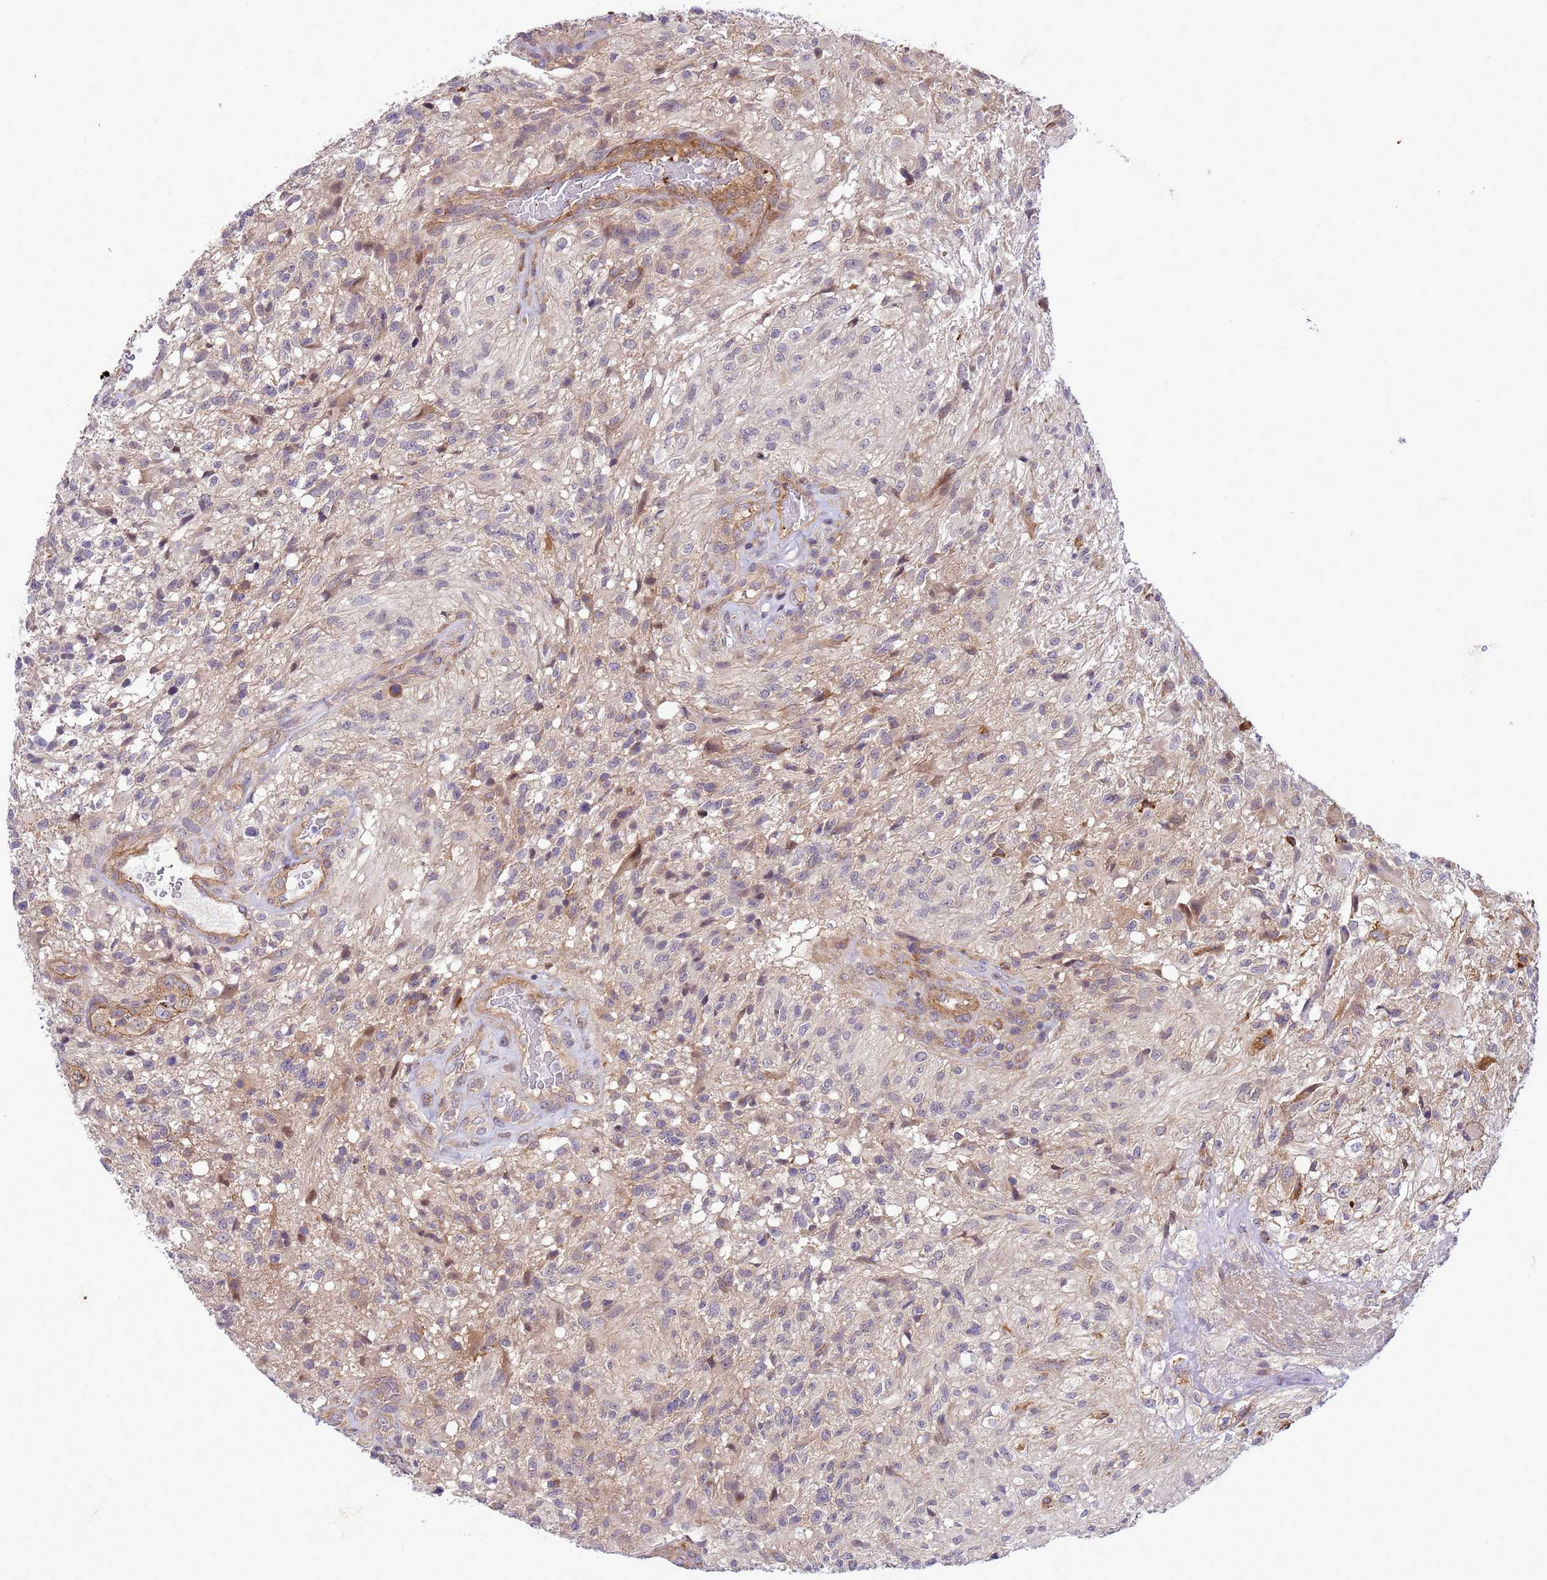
{"staining": {"intensity": "weak", "quantity": "<25%", "location": "cytoplasmic/membranous,nuclear"}, "tissue": "glioma", "cell_type": "Tumor cells", "image_type": "cancer", "snomed": [{"axis": "morphology", "description": "Glioma, malignant, High grade"}, {"axis": "topography", "description": "Brain"}], "caption": "DAB immunohistochemical staining of human malignant glioma (high-grade) displays no significant staining in tumor cells. The staining is performed using DAB (3,3'-diaminobenzidine) brown chromogen with nuclei counter-stained in using hematoxylin.", "gene": "GEN1", "patient": {"sex": "male", "age": 56}}